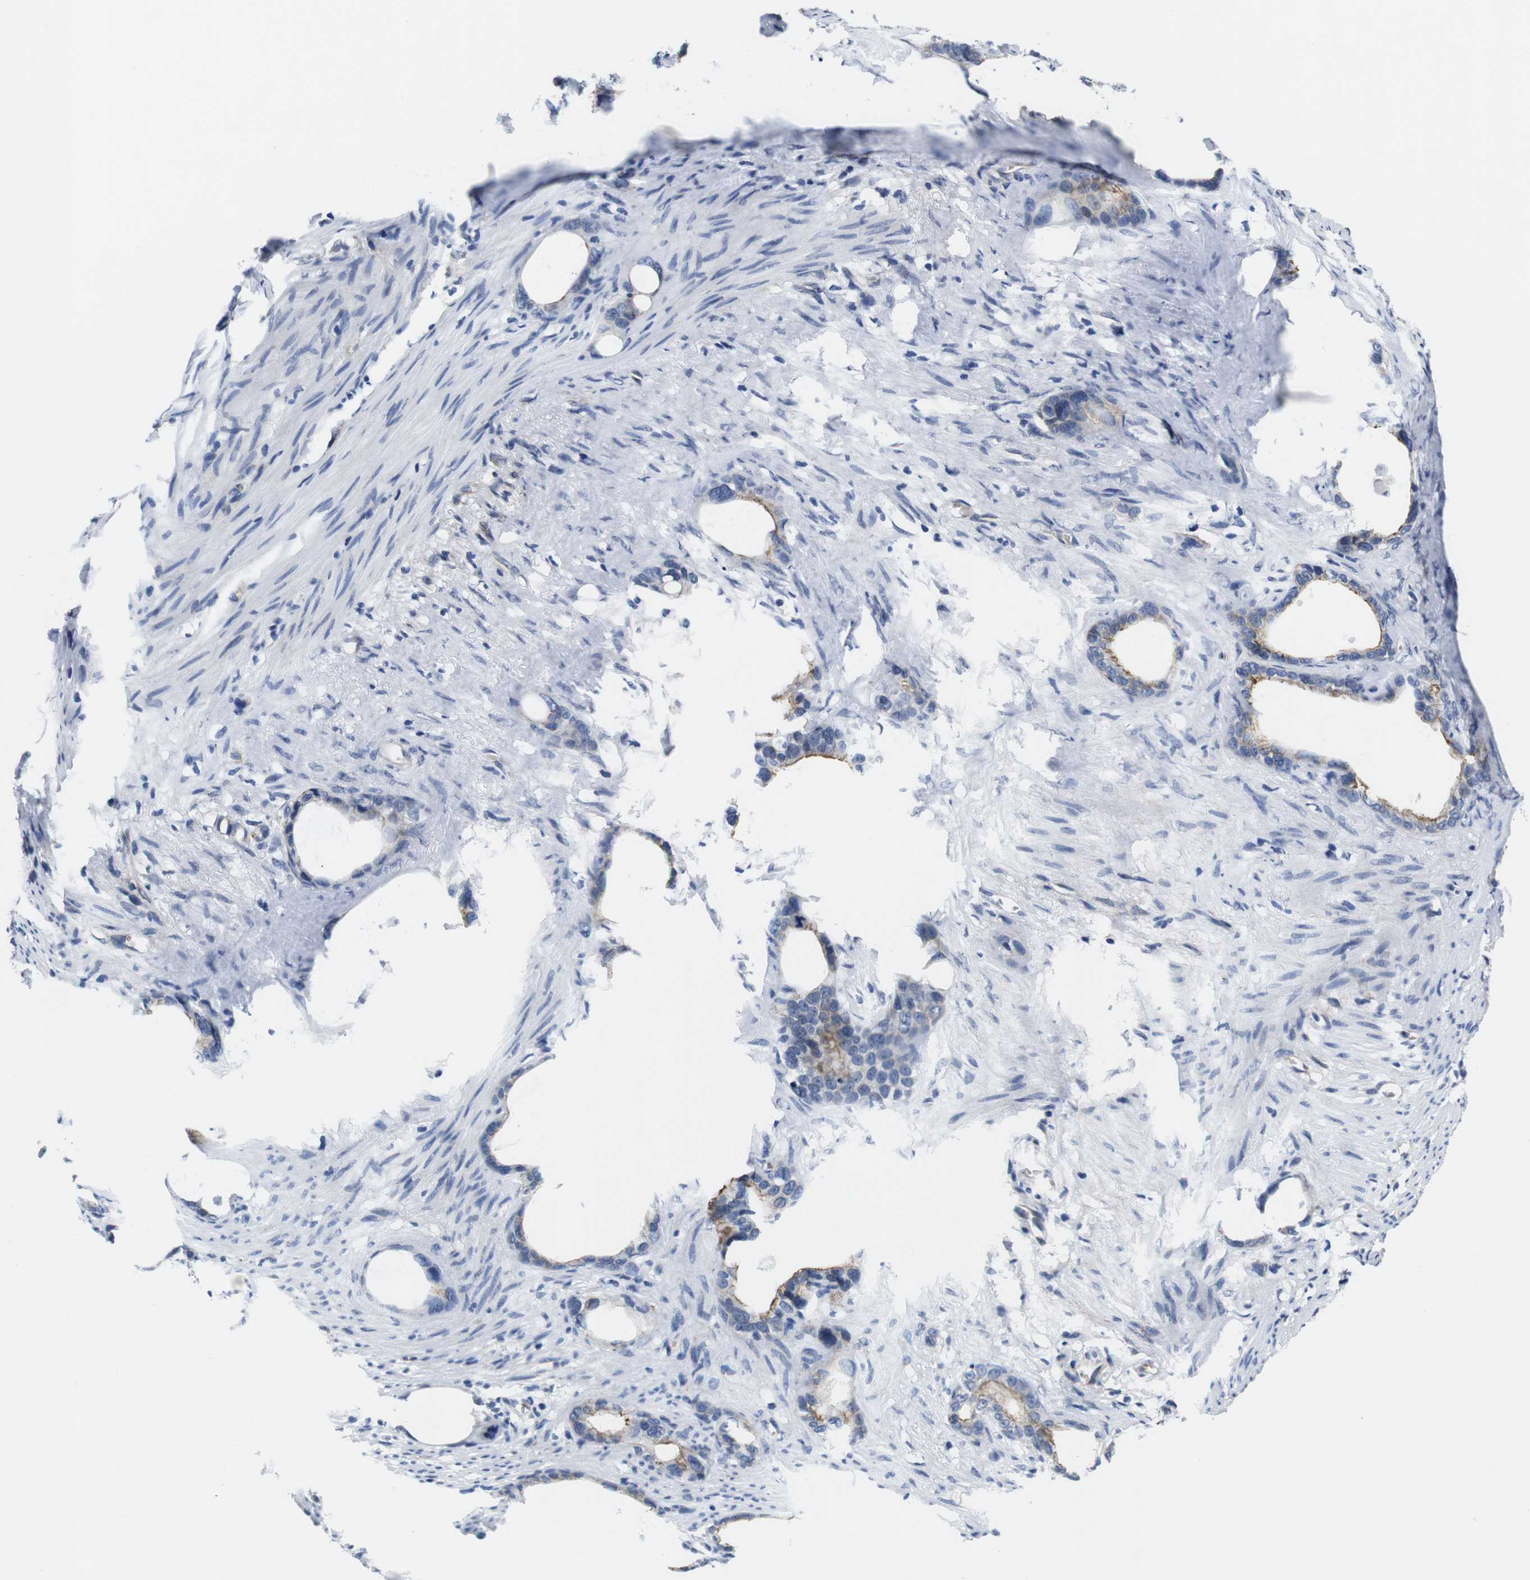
{"staining": {"intensity": "moderate", "quantity": ">75%", "location": "cytoplasmic/membranous"}, "tissue": "stomach cancer", "cell_type": "Tumor cells", "image_type": "cancer", "snomed": [{"axis": "morphology", "description": "Adenocarcinoma, NOS"}, {"axis": "topography", "description": "Stomach"}], "caption": "There is medium levels of moderate cytoplasmic/membranous positivity in tumor cells of stomach adenocarcinoma, as demonstrated by immunohistochemical staining (brown color).", "gene": "SOCS3", "patient": {"sex": "female", "age": 75}}